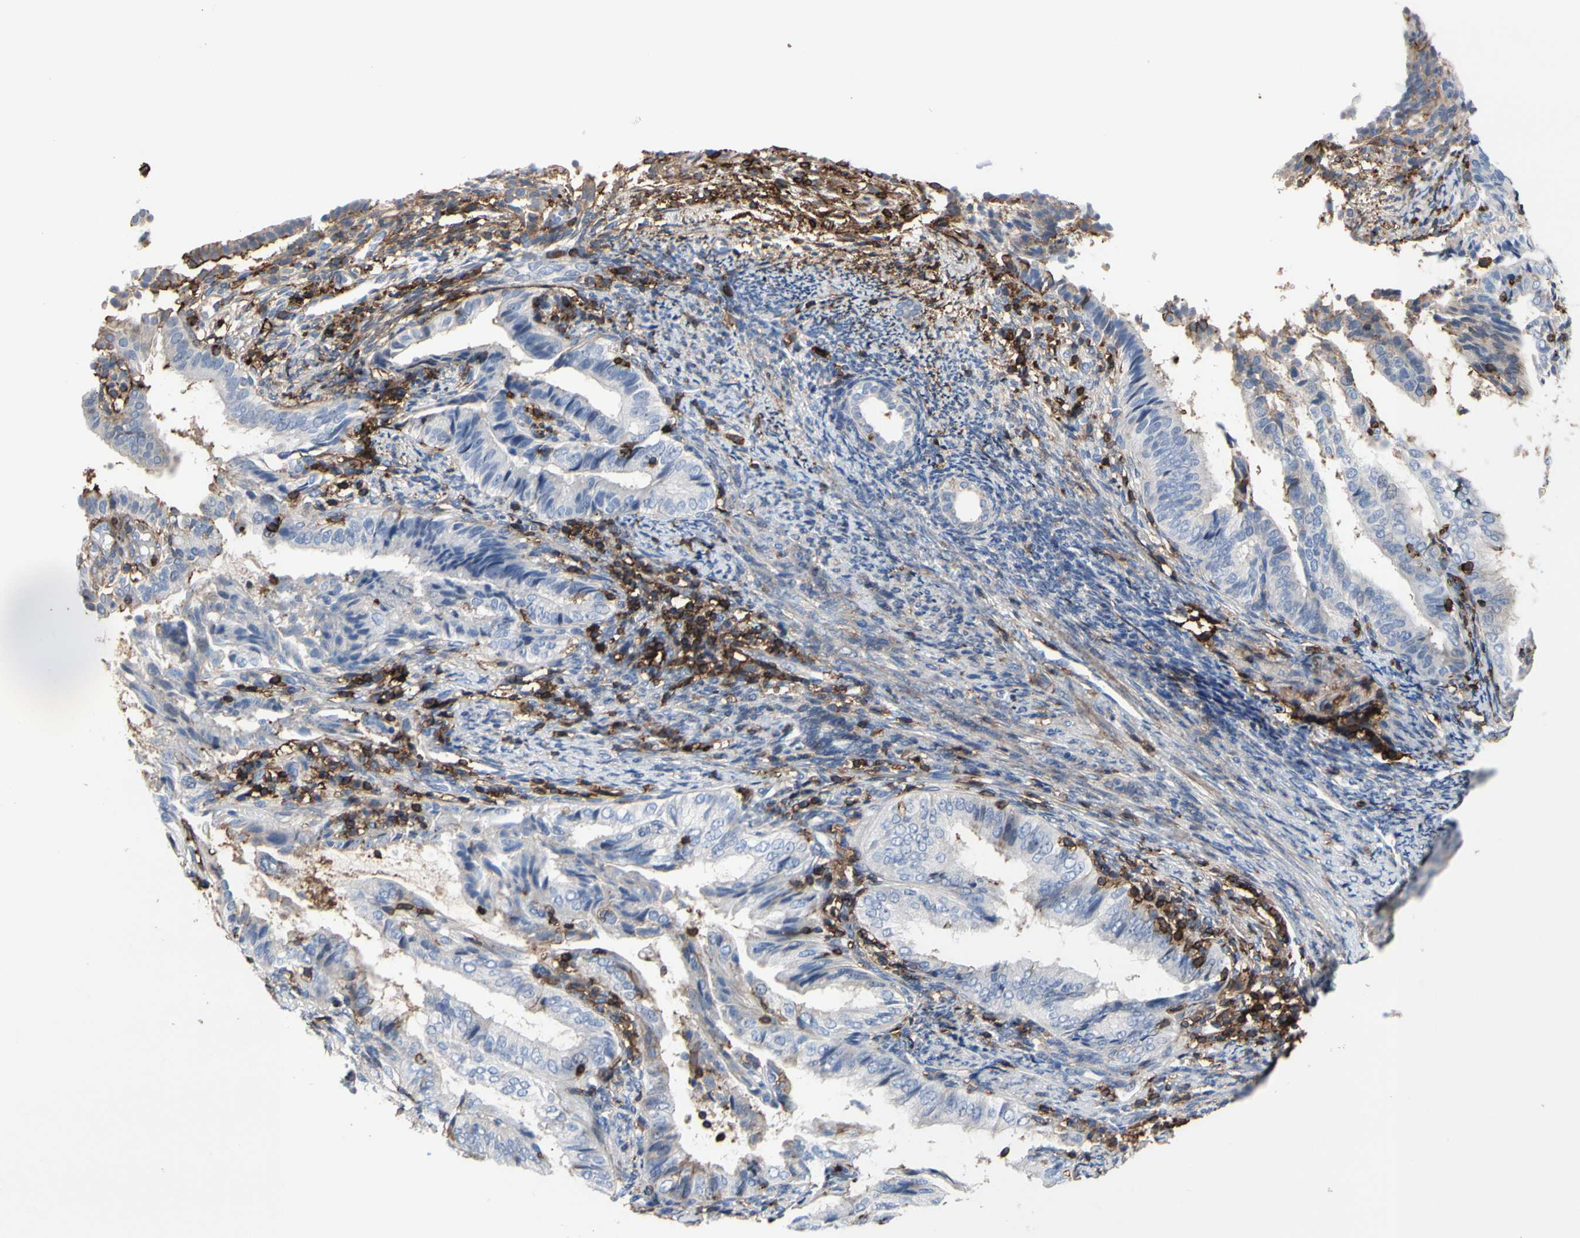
{"staining": {"intensity": "negative", "quantity": "none", "location": "none"}, "tissue": "endometrial cancer", "cell_type": "Tumor cells", "image_type": "cancer", "snomed": [{"axis": "morphology", "description": "Adenocarcinoma, NOS"}, {"axis": "topography", "description": "Endometrium"}], "caption": "DAB (3,3'-diaminobenzidine) immunohistochemical staining of adenocarcinoma (endometrial) shows no significant positivity in tumor cells.", "gene": "ANXA6", "patient": {"sex": "female", "age": 58}}